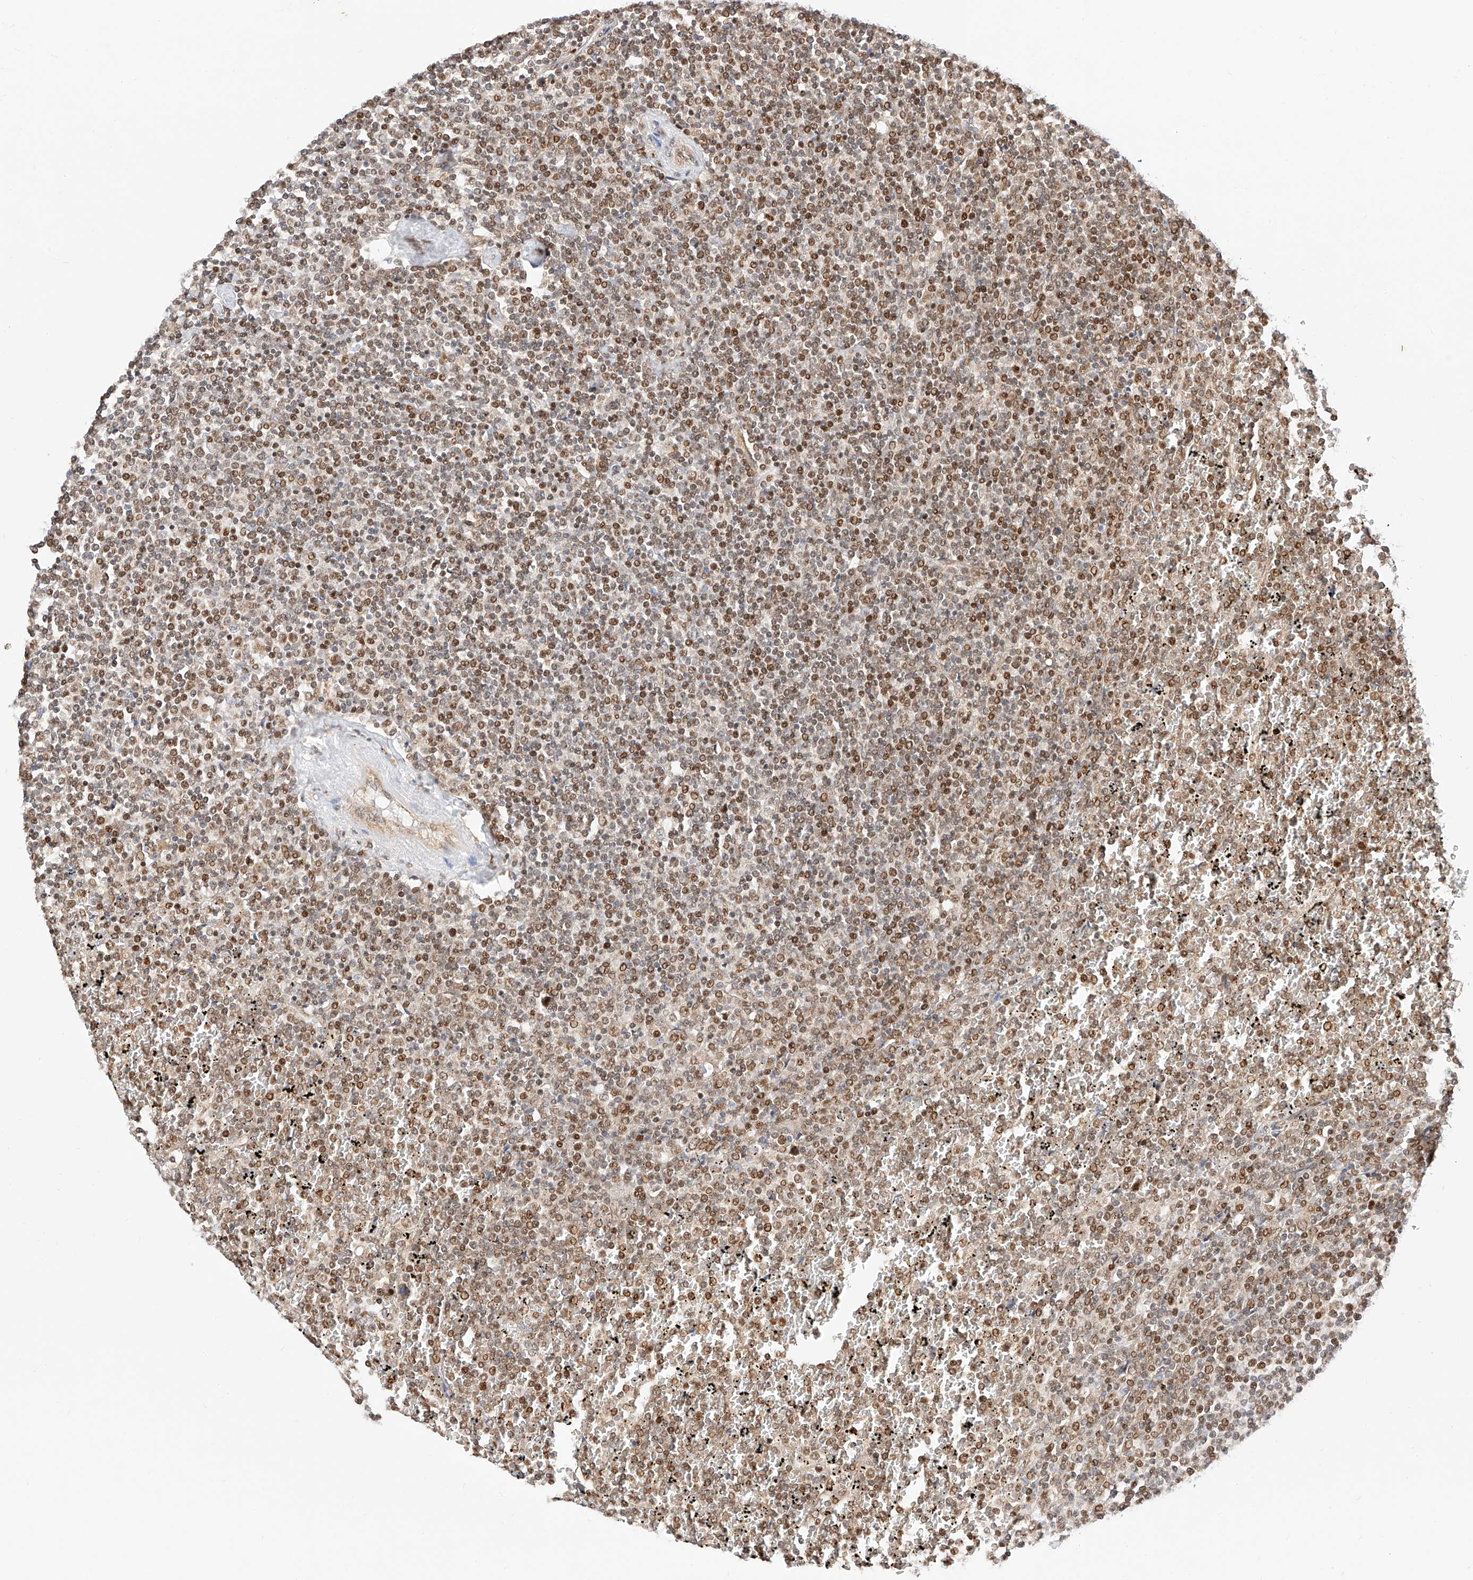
{"staining": {"intensity": "moderate", "quantity": ">75%", "location": "nuclear"}, "tissue": "lymphoma", "cell_type": "Tumor cells", "image_type": "cancer", "snomed": [{"axis": "morphology", "description": "Malignant lymphoma, non-Hodgkin's type, Low grade"}, {"axis": "topography", "description": "Spleen"}], "caption": "Immunohistochemistry (IHC) (DAB) staining of lymphoma demonstrates moderate nuclear protein positivity in approximately >75% of tumor cells.", "gene": "HDAC9", "patient": {"sex": "female", "age": 19}}